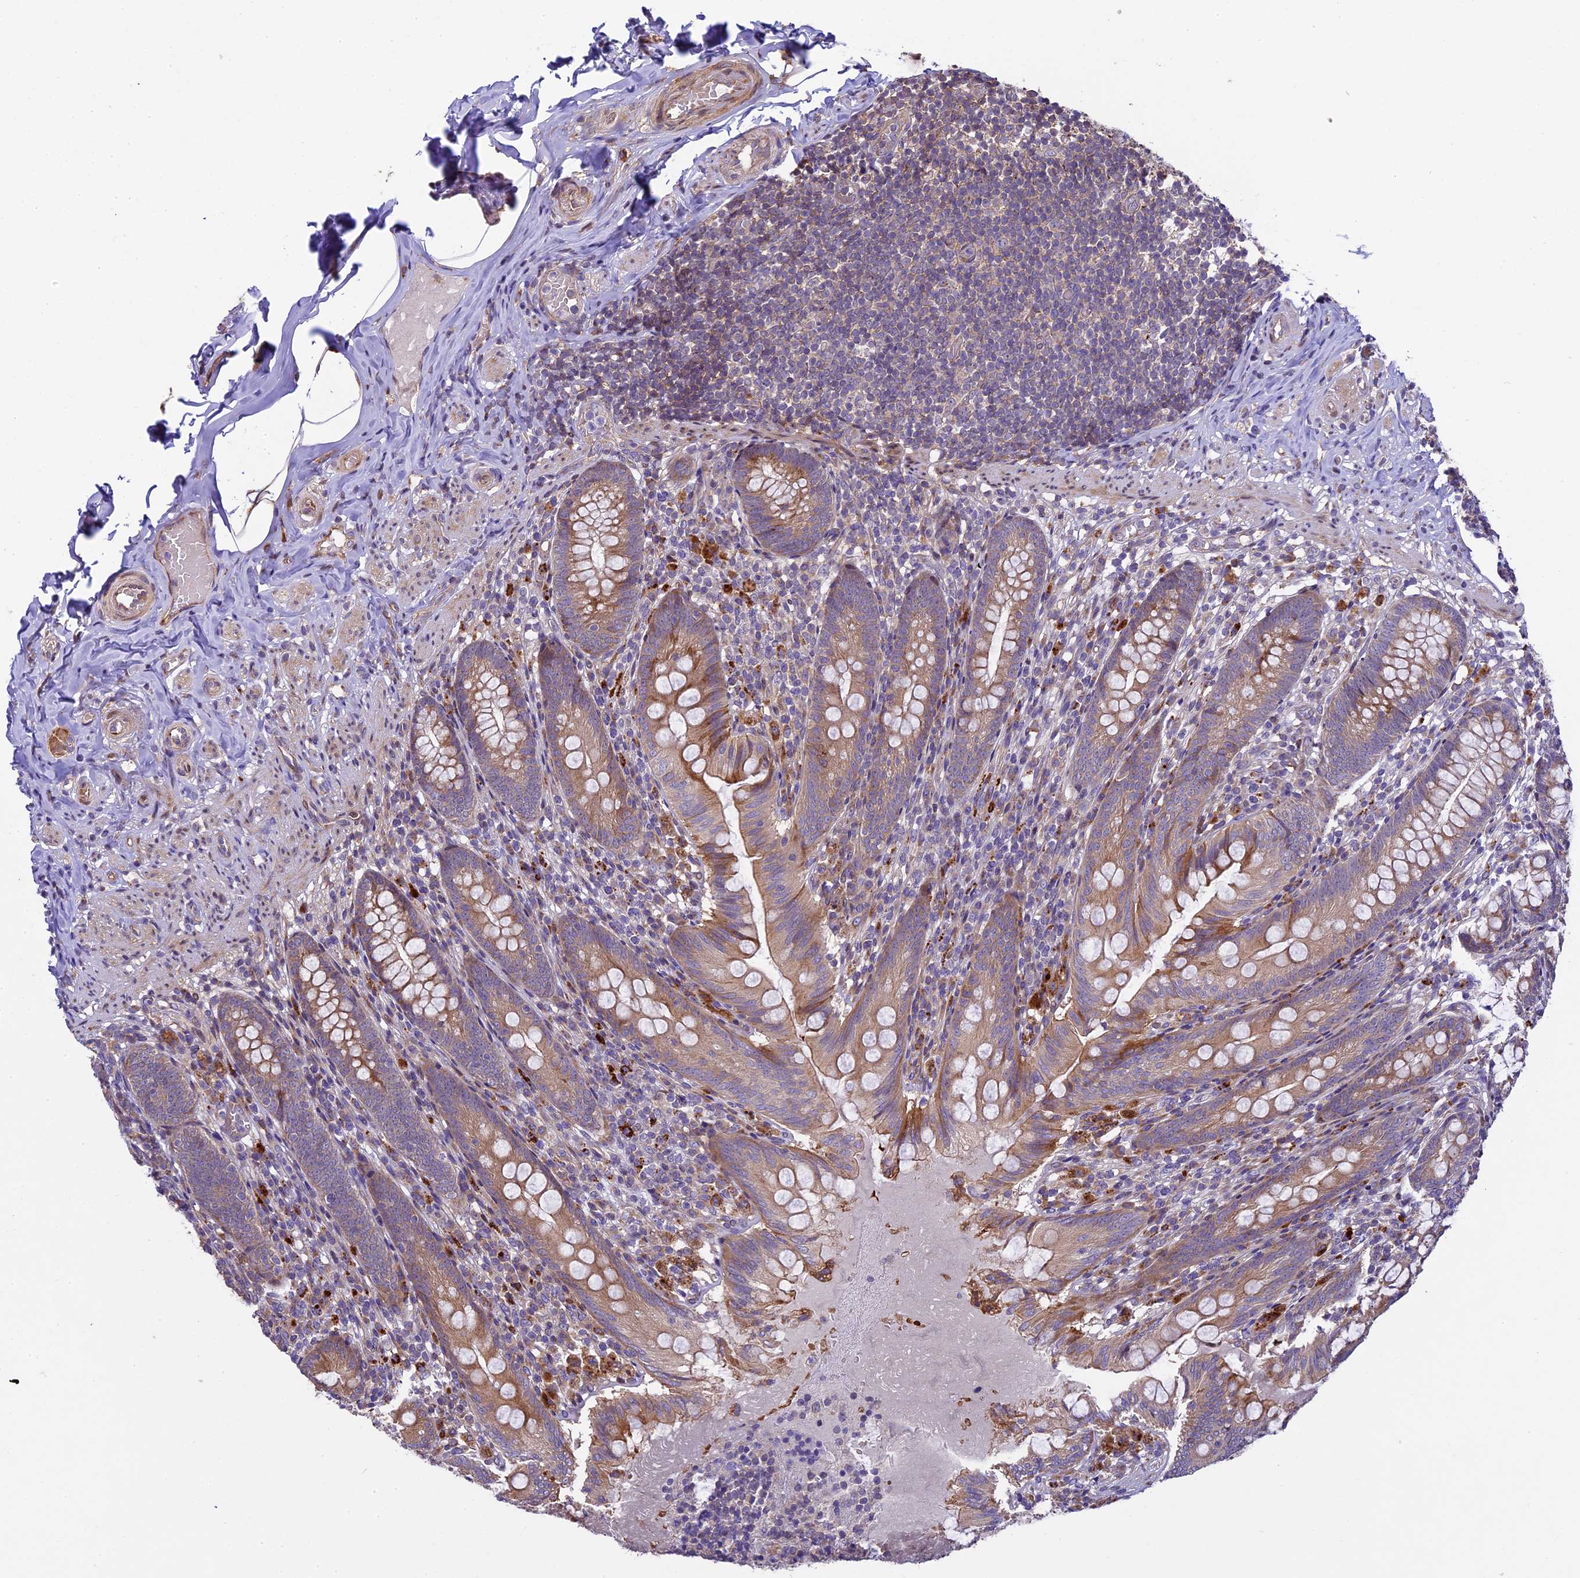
{"staining": {"intensity": "moderate", "quantity": ">75%", "location": "cytoplasmic/membranous"}, "tissue": "appendix", "cell_type": "Glandular cells", "image_type": "normal", "snomed": [{"axis": "morphology", "description": "Normal tissue, NOS"}, {"axis": "topography", "description": "Appendix"}], "caption": "DAB immunohistochemical staining of normal human appendix demonstrates moderate cytoplasmic/membranous protein staining in approximately >75% of glandular cells.", "gene": "SPIRE1", "patient": {"sex": "male", "age": 55}}